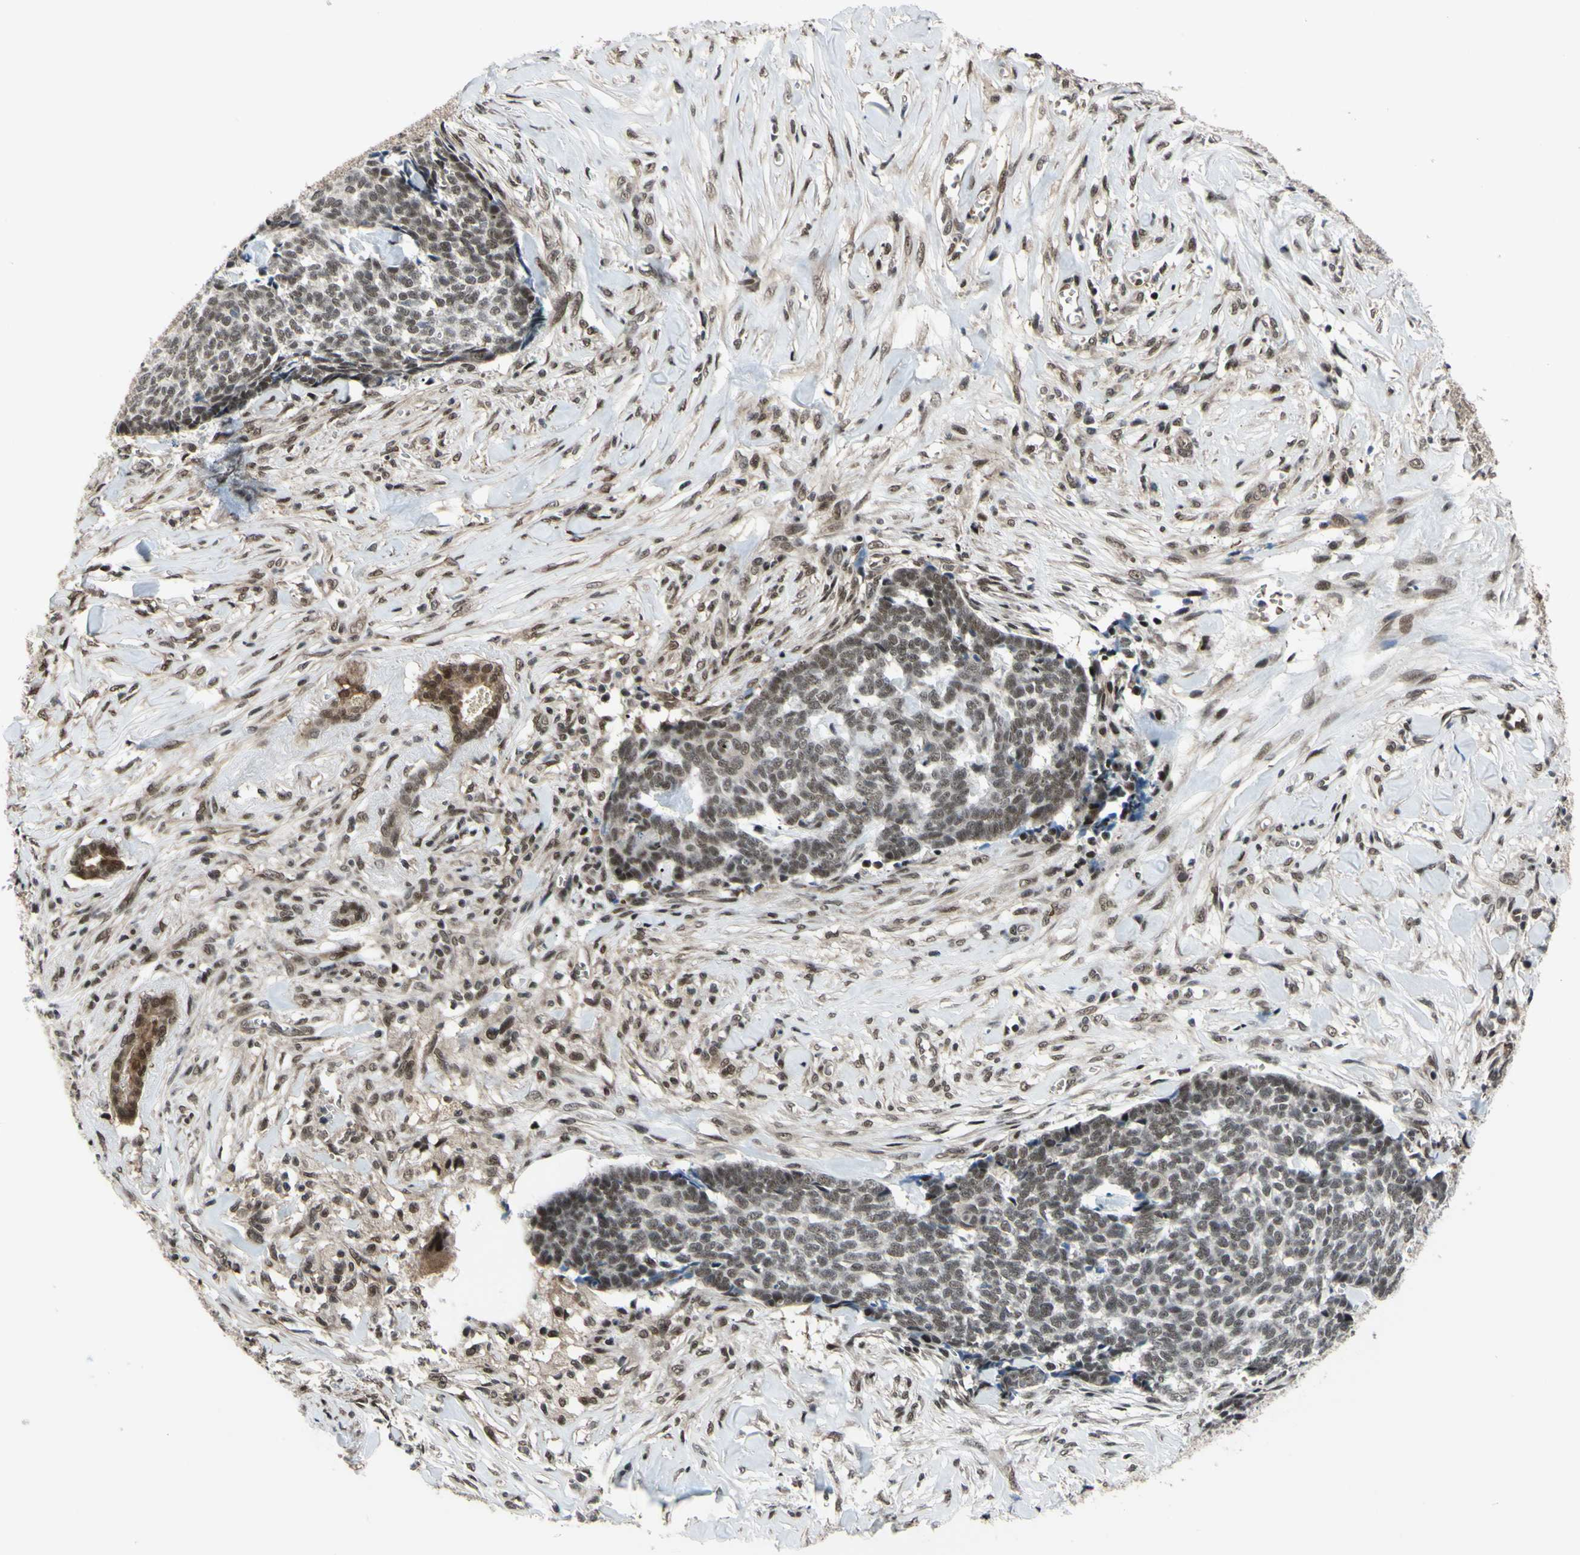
{"staining": {"intensity": "moderate", "quantity": ">75%", "location": "nuclear"}, "tissue": "skin cancer", "cell_type": "Tumor cells", "image_type": "cancer", "snomed": [{"axis": "morphology", "description": "Basal cell carcinoma"}, {"axis": "topography", "description": "Skin"}], "caption": "Skin cancer (basal cell carcinoma) was stained to show a protein in brown. There is medium levels of moderate nuclear staining in about >75% of tumor cells.", "gene": "THAP12", "patient": {"sex": "male", "age": 84}}